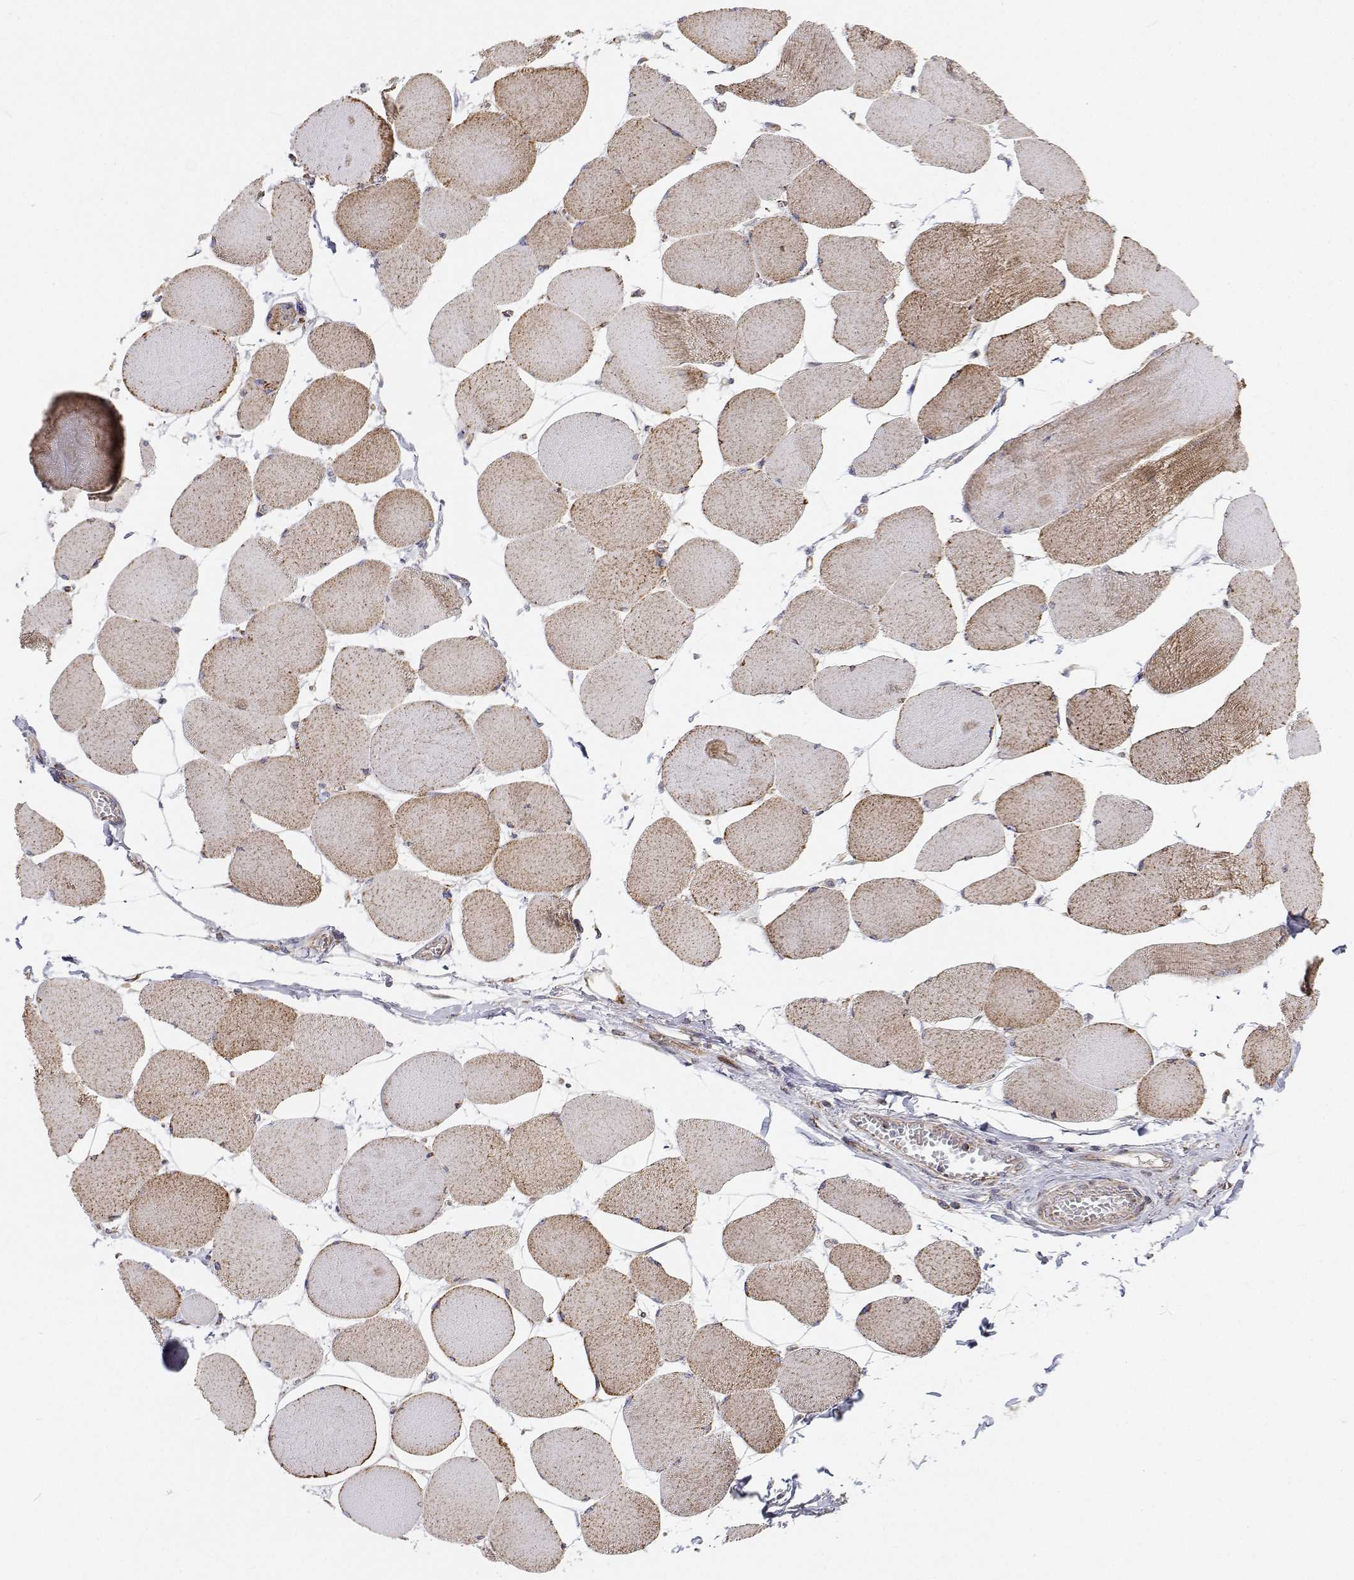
{"staining": {"intensity": "moderate", "quantity": "25%-75%", "location": "cytoplasmic/membranous"}, "tissue": "skeletal muscle", "cell_type": "Myocytes", "image_type": "normal", "snomed": [{"axis": "morphology", "description": "Normal tissue, NOS"}, {"axis": "topography", "description": "Skeletal muscle"}], "caption": "Myocytes reveal moderate cytoplasmic/membranous expression in about 25%-75% of cells in unremarkable skeletal muscle.", "gene": "SPICE1", "patient": {"sex": "female", "age": 75}}